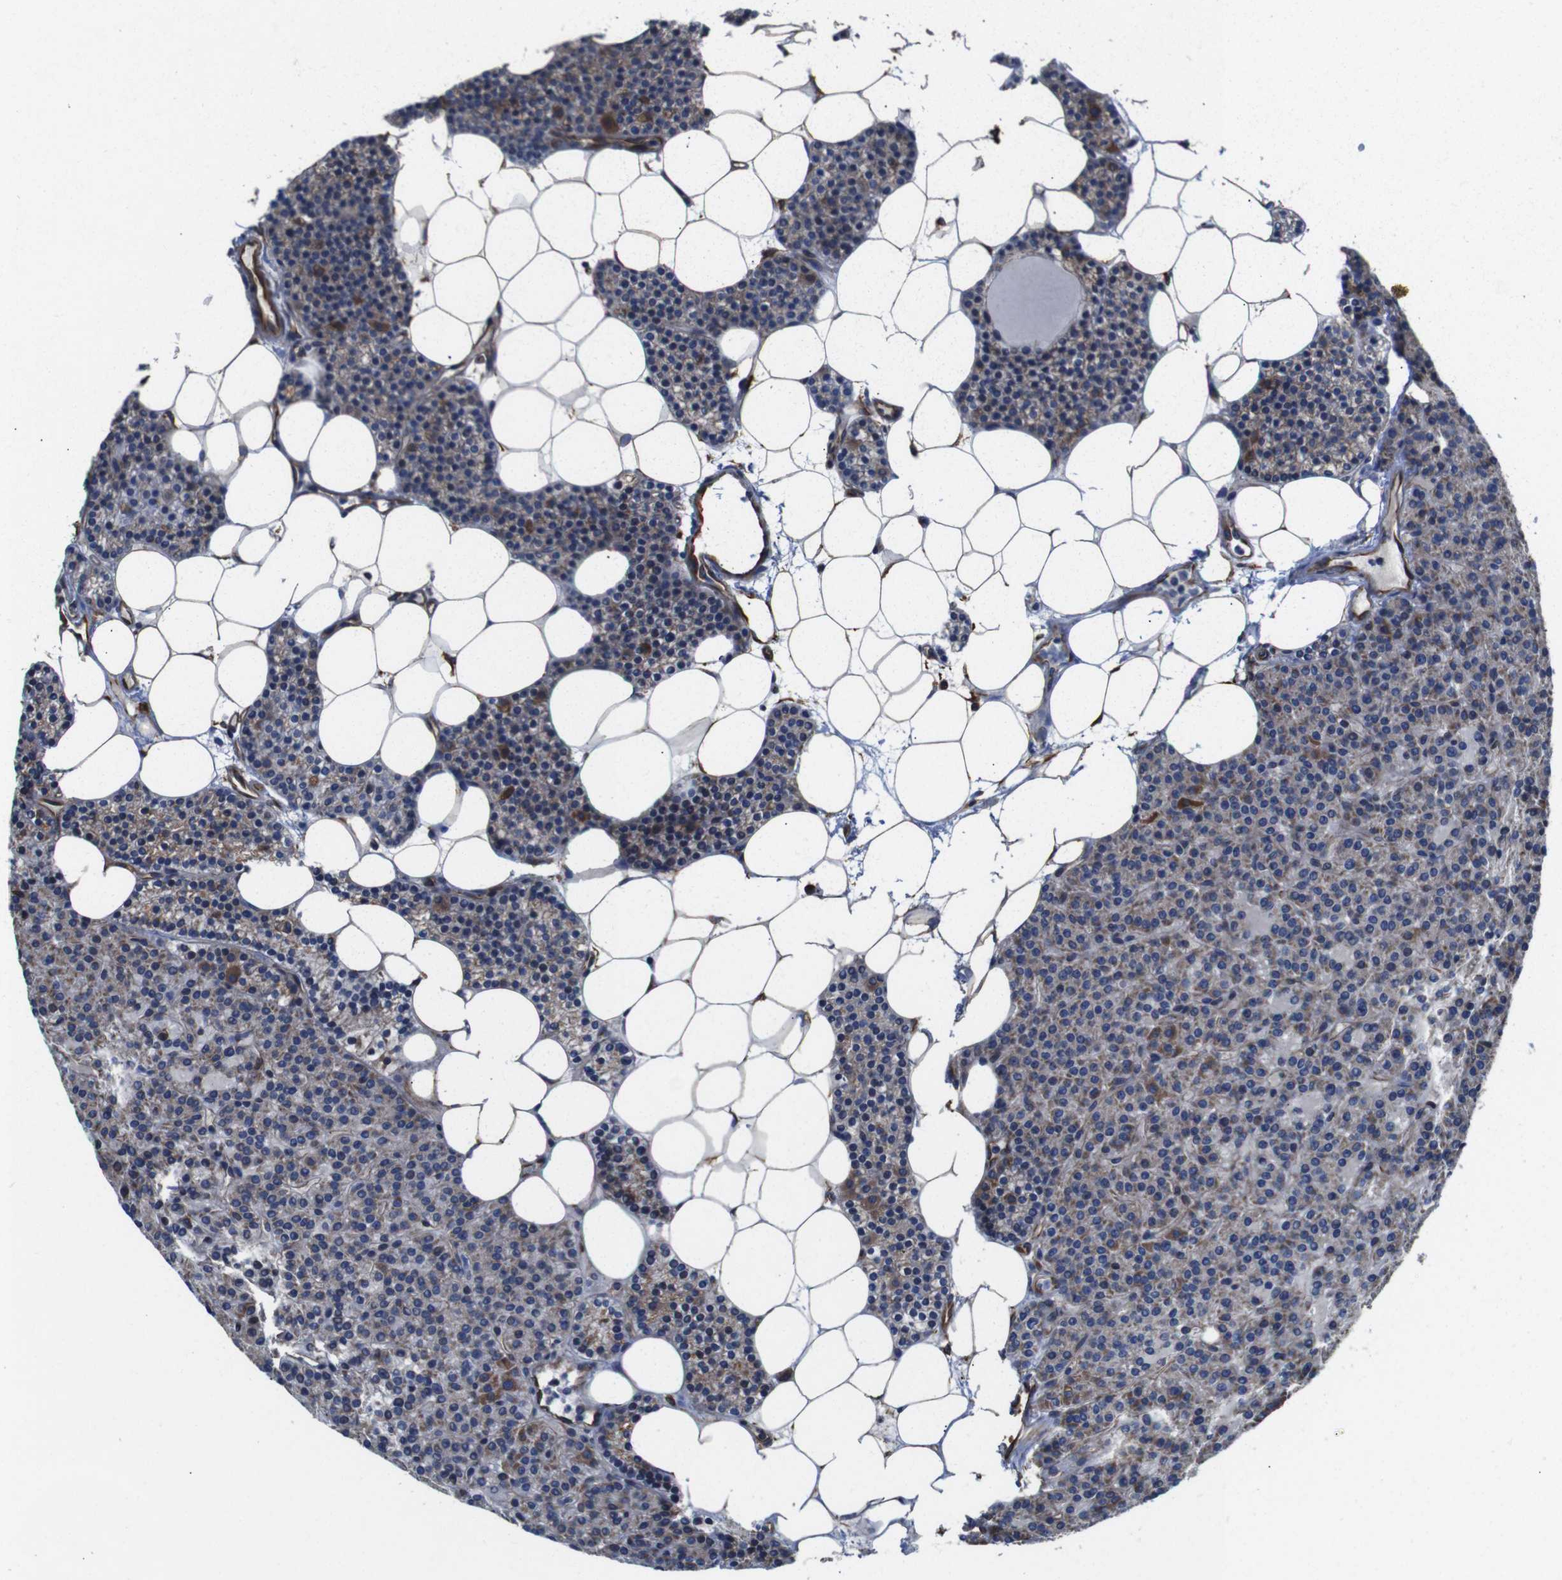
{"staining": {"intensity": "moderate", "quantity": ">75%", "location": "cytoplasmic/membranous"}, "tissue": "parathyroid gland", "cell_type": "Glandular cells", "image_type": "normal", "snomed": [{"axis": "morphology", "description": "Normal tissue, NOS"}, {"axis": "morphology", "description": "Adenoma, NOS"}, {"axis": "topography", "description": "Parathyroid gland"}], "caption": "The histopathology image displays staining of normal parathyroid gland, revealing moderate cytoplasmic/membranous protein expression (brown color) within glandular cells.", "gene": "POMK", "patient": {"sex": "female", "age": 51}}